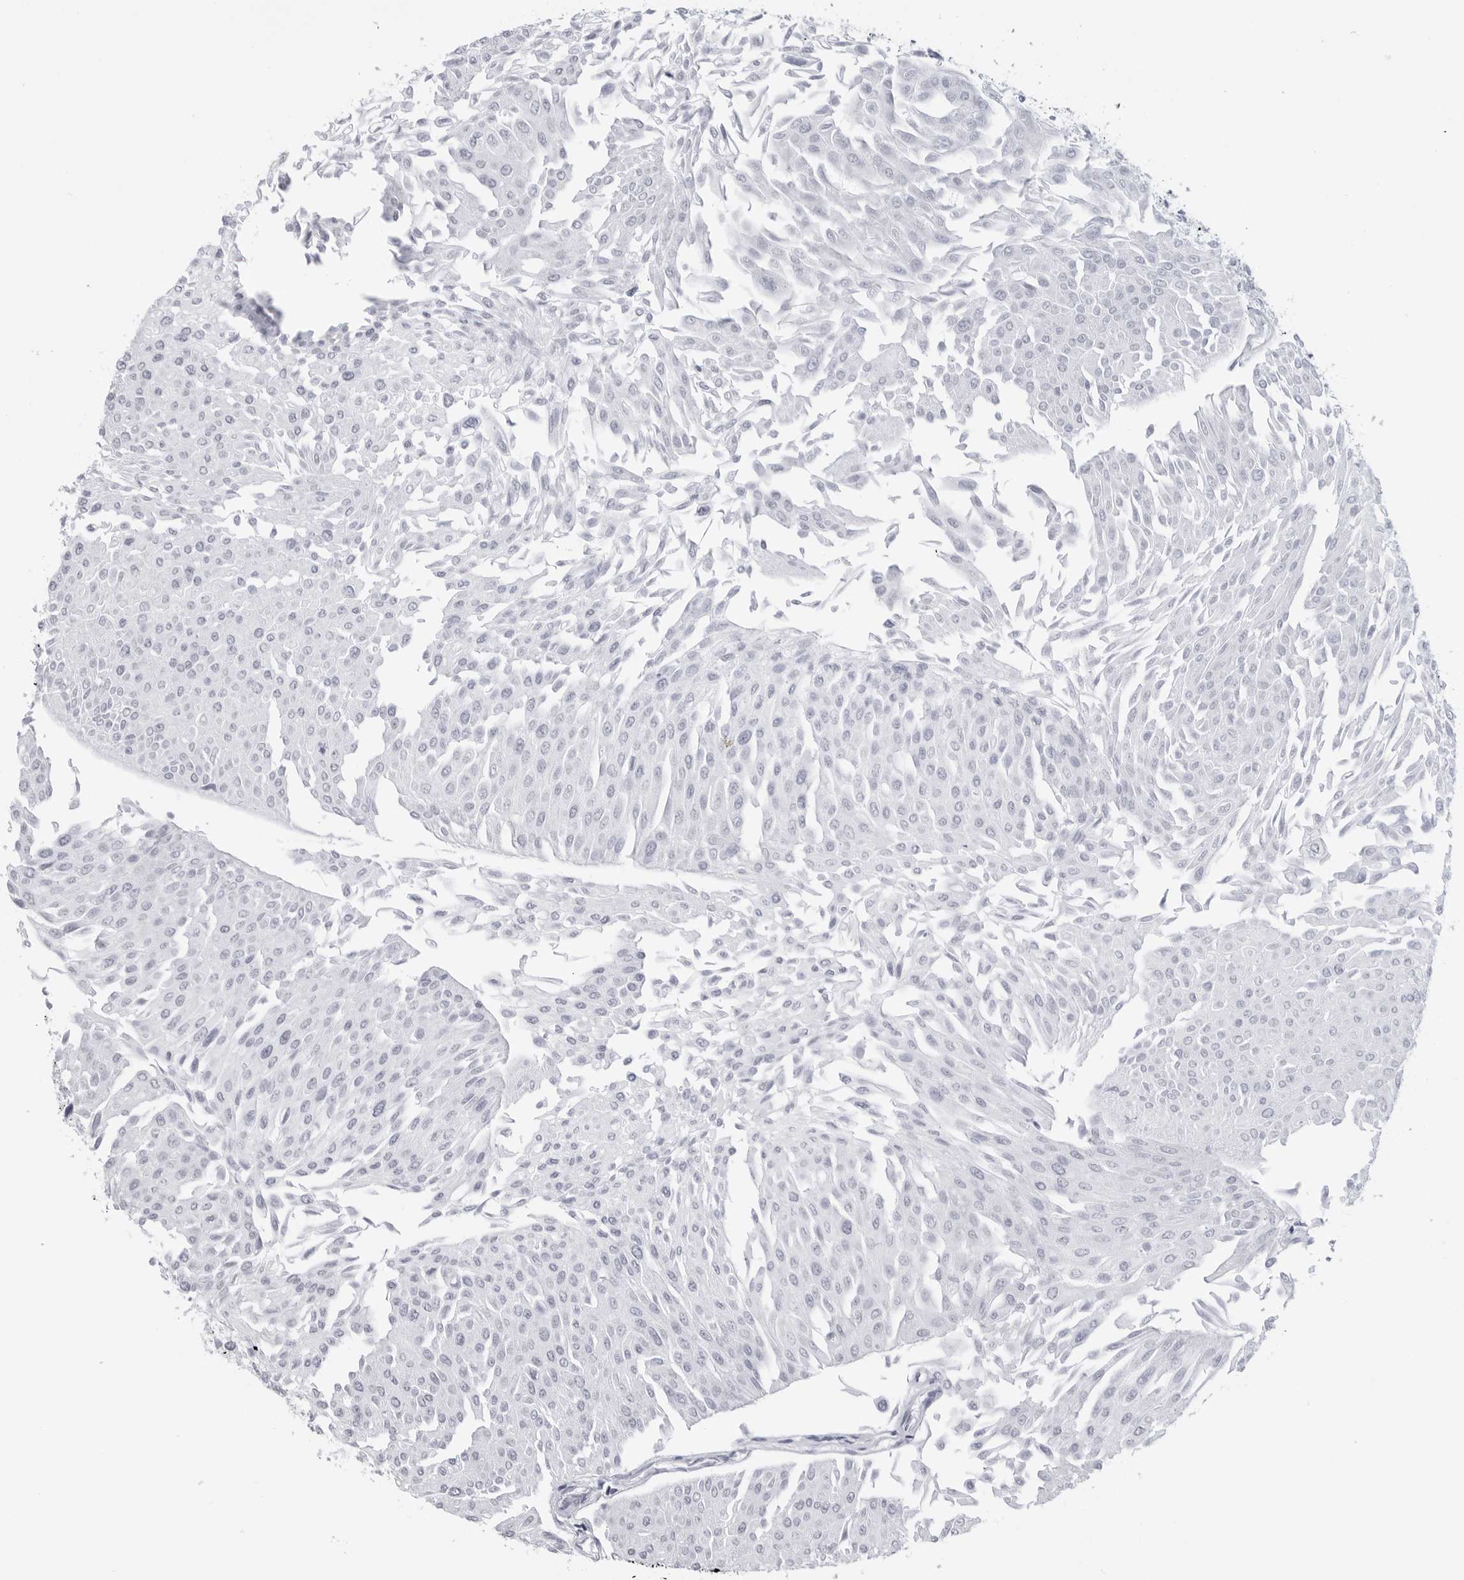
{"staining": {"intensity": "negative", "quantity": "none", "location": "none"}, "tissue": "urothelial cancer", "cell_type": "Tumor cells", "image_type": "cancer", "snomed": [{"axis": "morphology", "description": "Urothelial carcinoma, Low grade"}, {"axis": "topography", "description": "Urinary bladder"}], "caption": "Immunohistochemical staining of urothelial cancer exhibits no significant staining in tumor cells. (Brightfield microscopy of DAB IHC at high magnification).", "gene": "PGA3", "patient": {"sex": "male", "age": 67}}